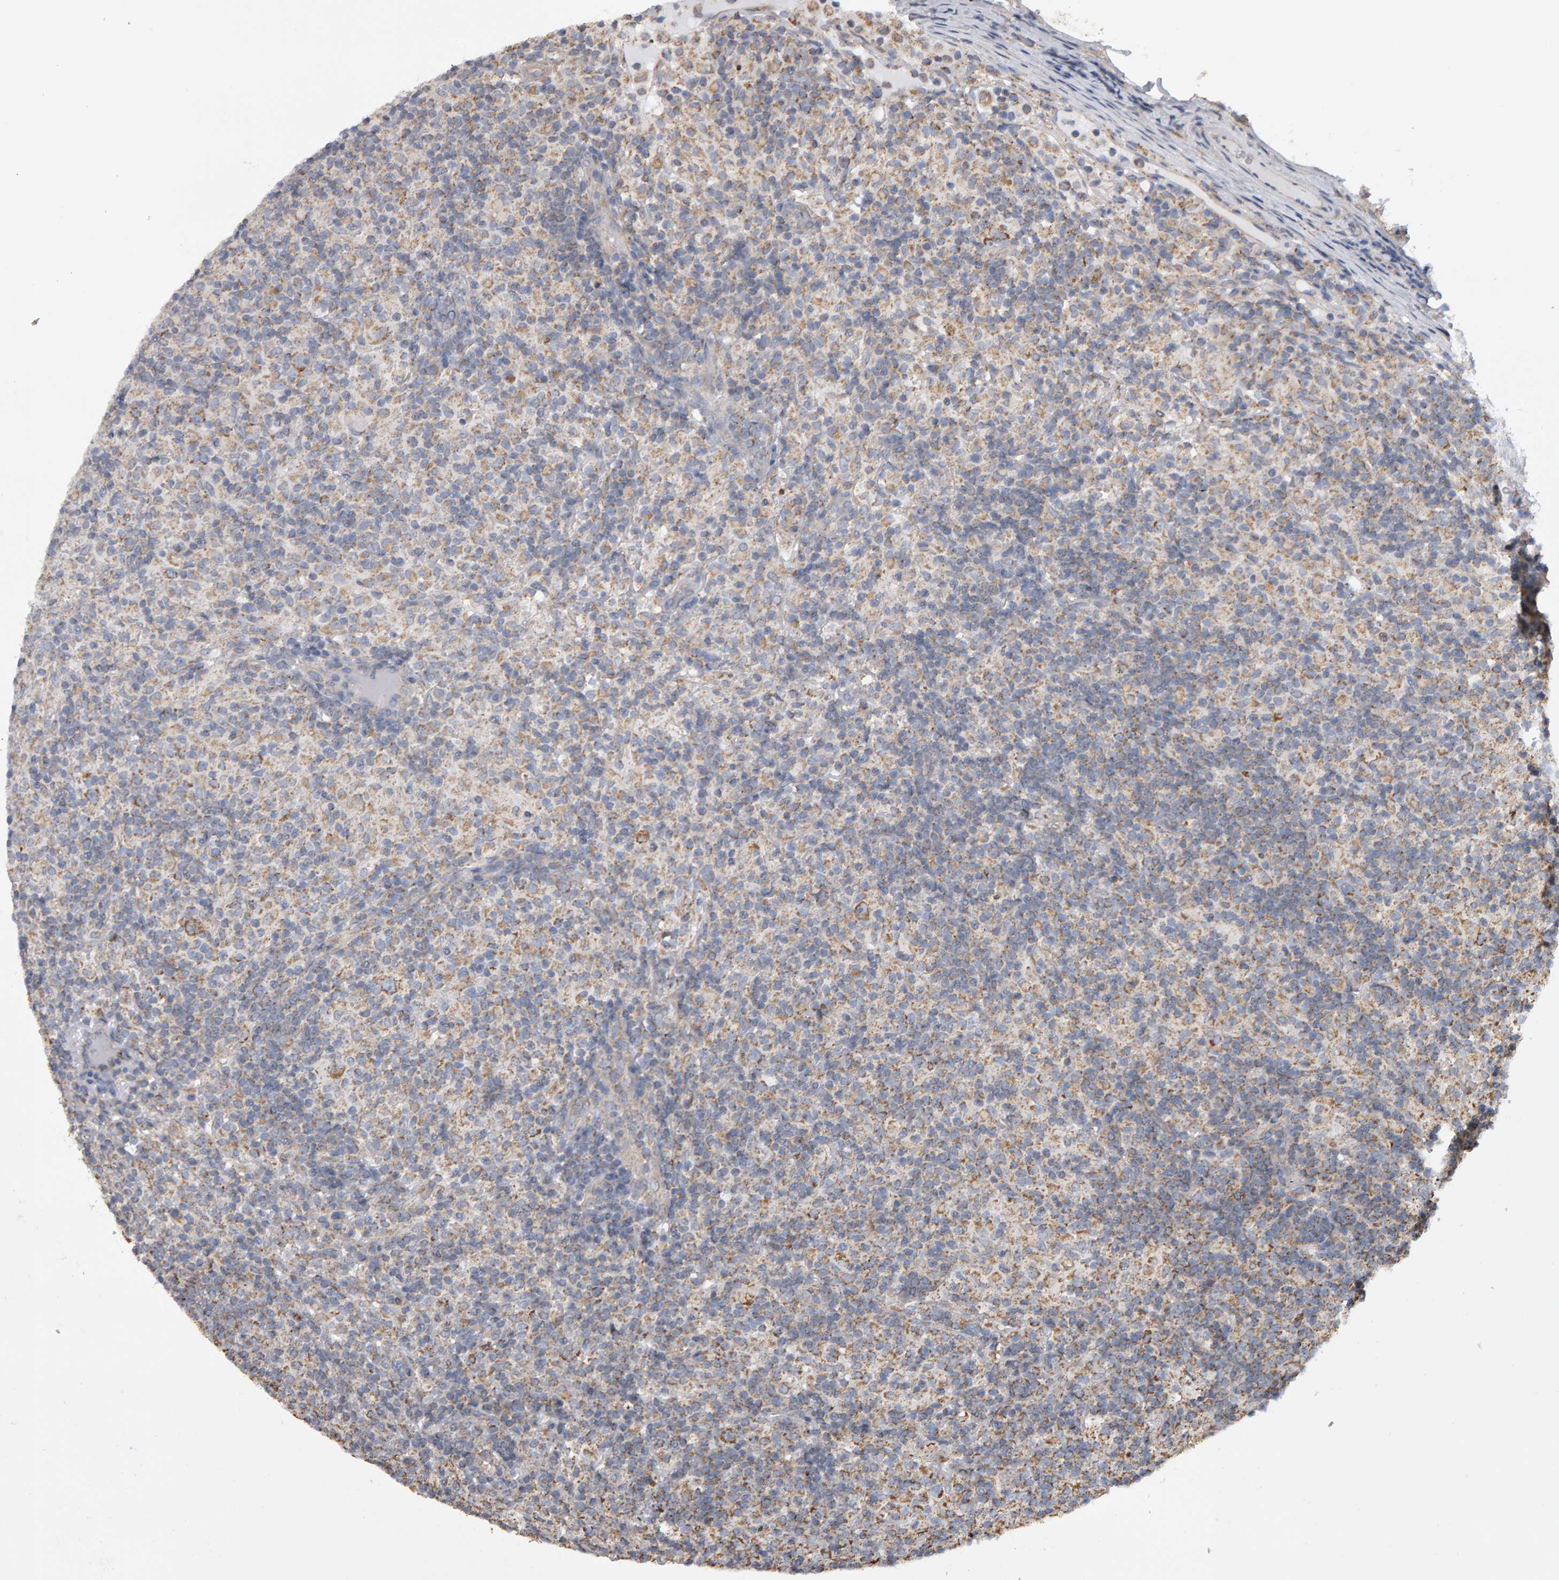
{"staining": {"intensity": "moderate", "quantity": ">75%", "location": "cytoplasmic/membranous"}, "tissue": "lymphoma", "cell_type": "Tumor cells", "image_type": "cancer", "snomed": [{"axis": "morphology", "description": "Hodgkin's disease, NOS"}, {"axis": "topography", "description": "Lymph node"}], "caption": "Hodgkin's disease stained with DAB (3,3'-diaminobenzidine) immunohistochemistry (IHC) displays medium levels of moderate cytoplasmic/membranous expression in about >75% of tumor cells.", "gene": "TOM1L1", "patient": {"sex": "male", "age": 70}}